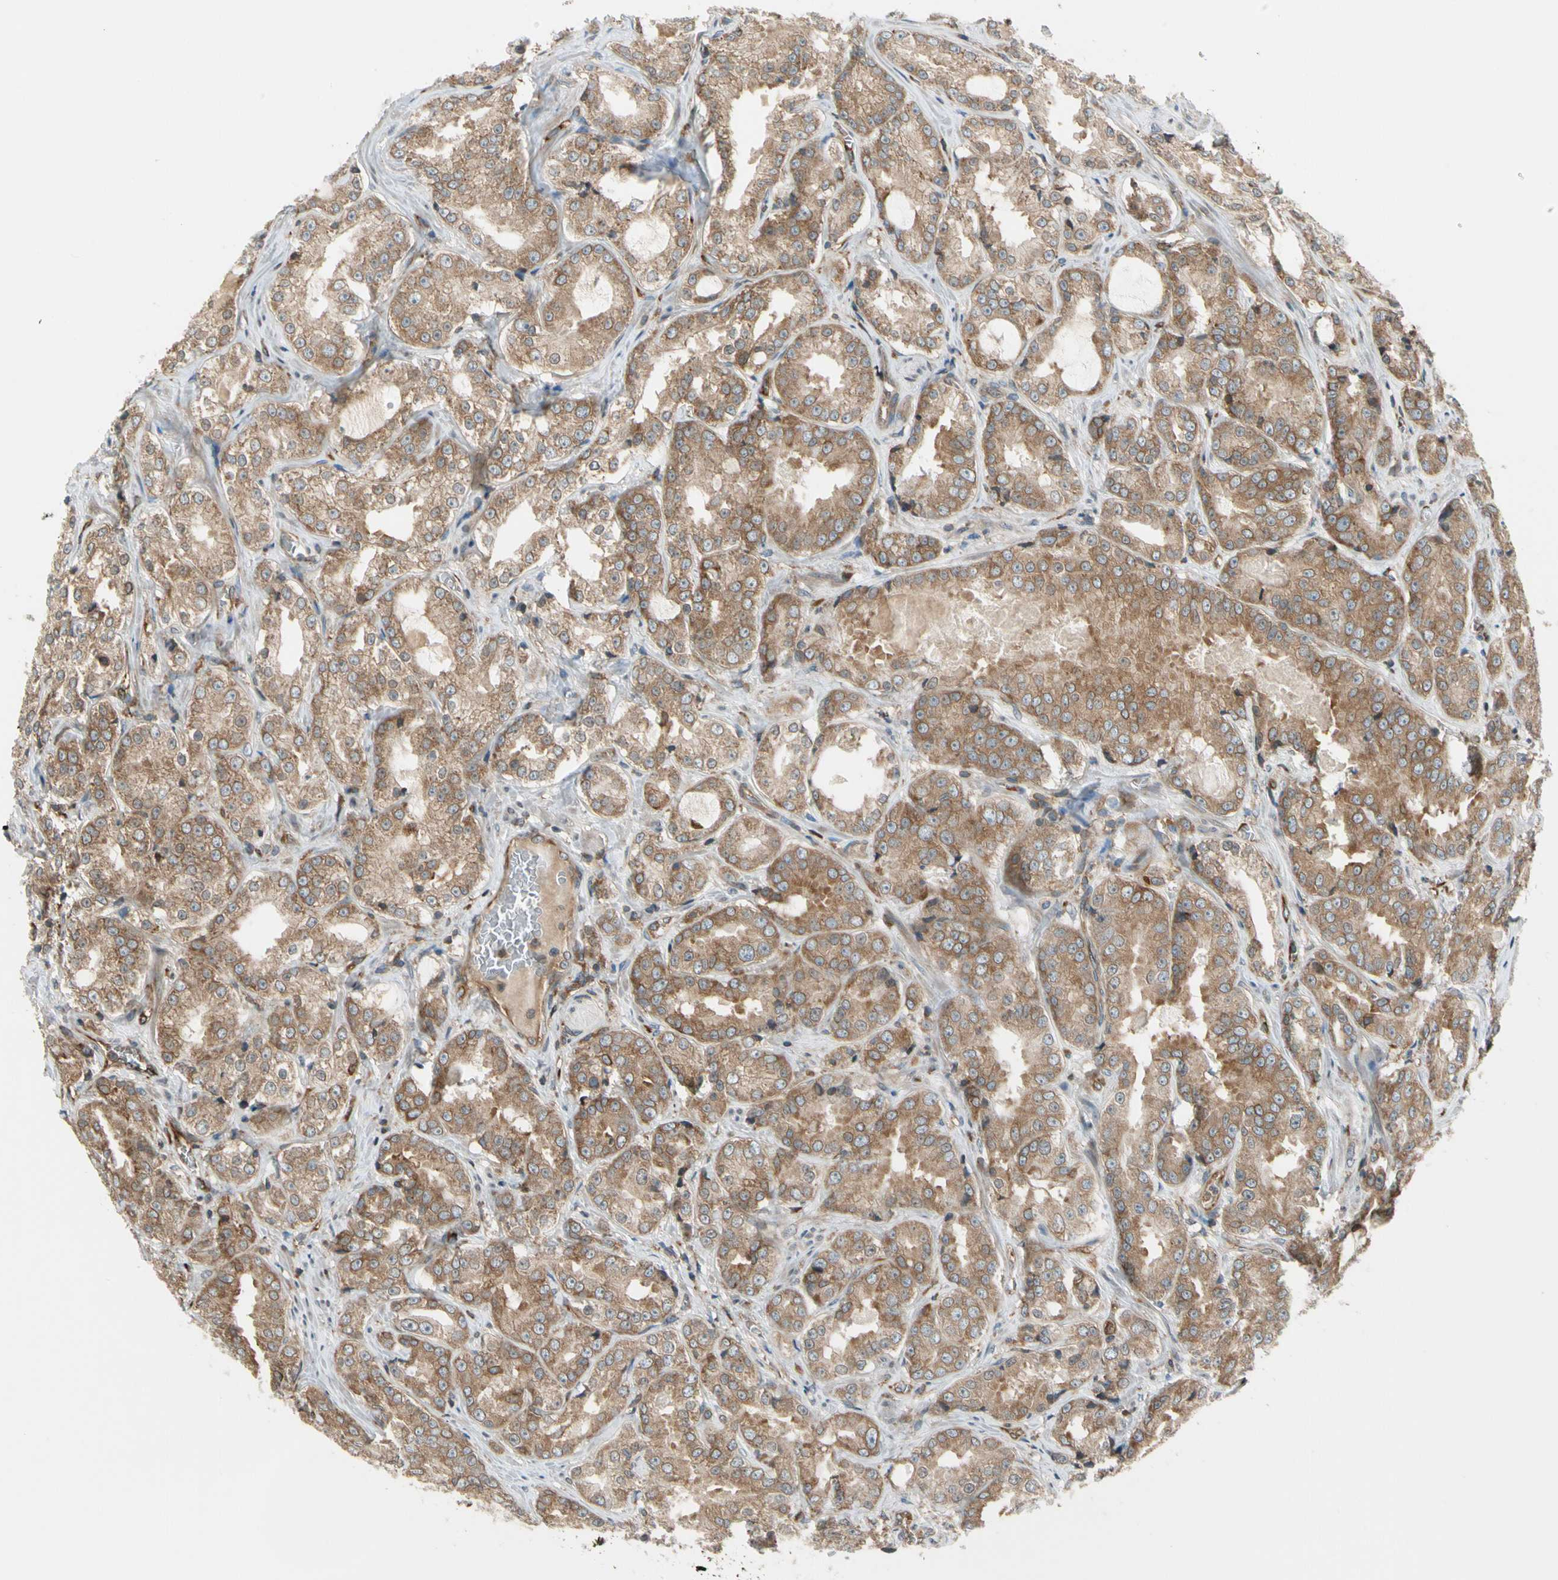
{"staining": {"intensity": "moderate", "quantity": ">75%", "location": "cytoplasmic/membranous"}, "tissue": "prostate cancer", "cell_type": "Tumor cells", "image_type": "cancer", "snomed": [{"axis": "morphology", "description": "Adenocarcinoma, High grade"}, {"axis": "topography", "description": "Prostate"}], "caption": "Moderate cytoplasmic/membranous positivity for a protein is present in approximately >75% of tumor cells of high-grade adenocarcinoma (prostate) using immunohistochemistry.", "gene": "TRIO", "patient": {"sex": "male", "age": 73}}